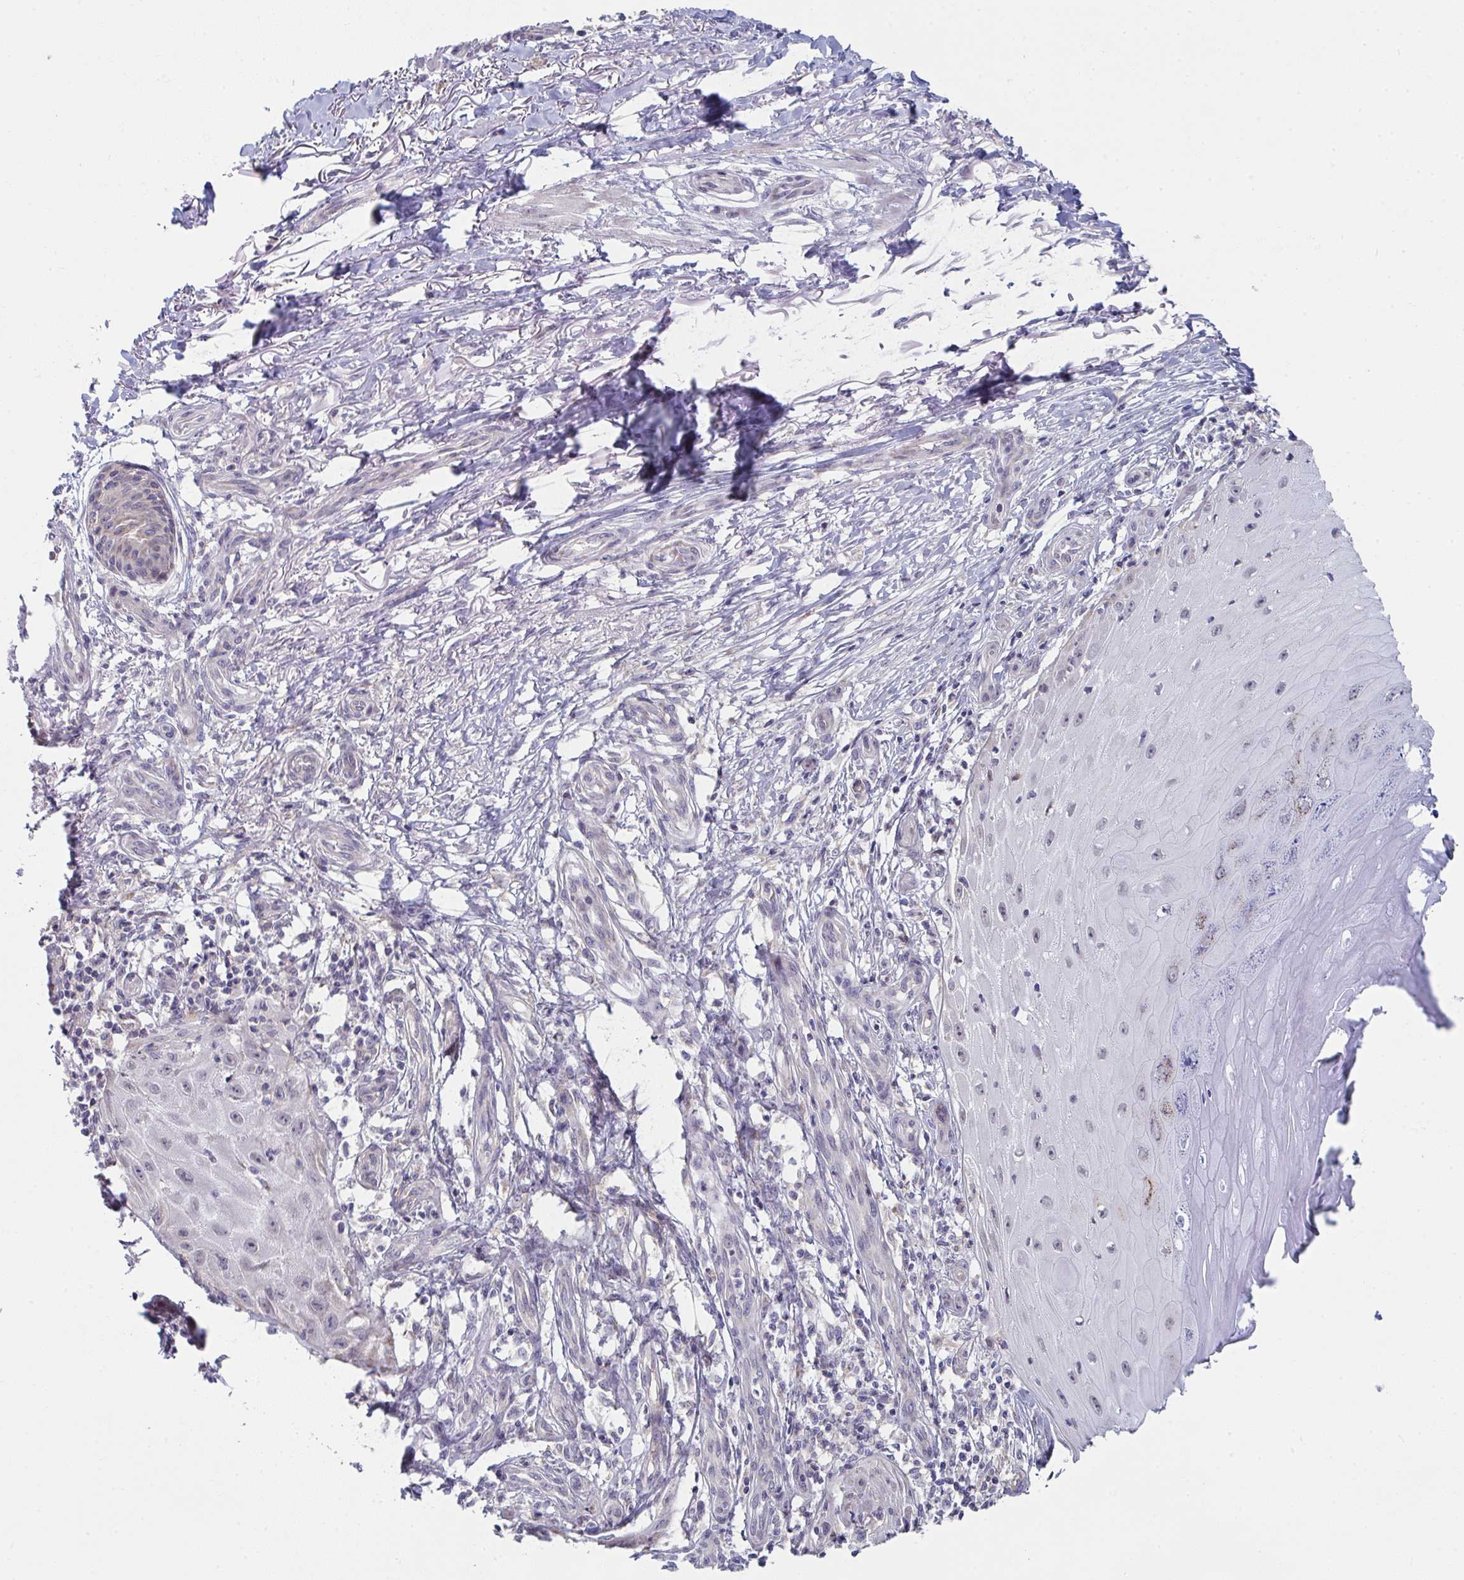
{"staining": {"intensity": "negative", "quantity": "none", "location": "none"}, "tissue": "skin cancer", "cell_type": "Tumor cells", "image_type": "cancer", "snomed": [{"axis": "morphology", "description": "Squamous cell carcinoma, NOS"}, {"axis": "topography", "description": "Skin"}], "caption": "This photomicrograph is of skin cancer stained with immunohistochemistry (IHC) to label a protein in brown with the nuclei are counter-stained blue. There is no staining in tumor cells. (Stains: DAB (3,3'-diaminobenzidine) IHC with hematoxylin counter stain, Microscopy: brightfield microscopy at high magnification).", "gene": "VWDE", "patient": {"sex": "female", "age": 77}}